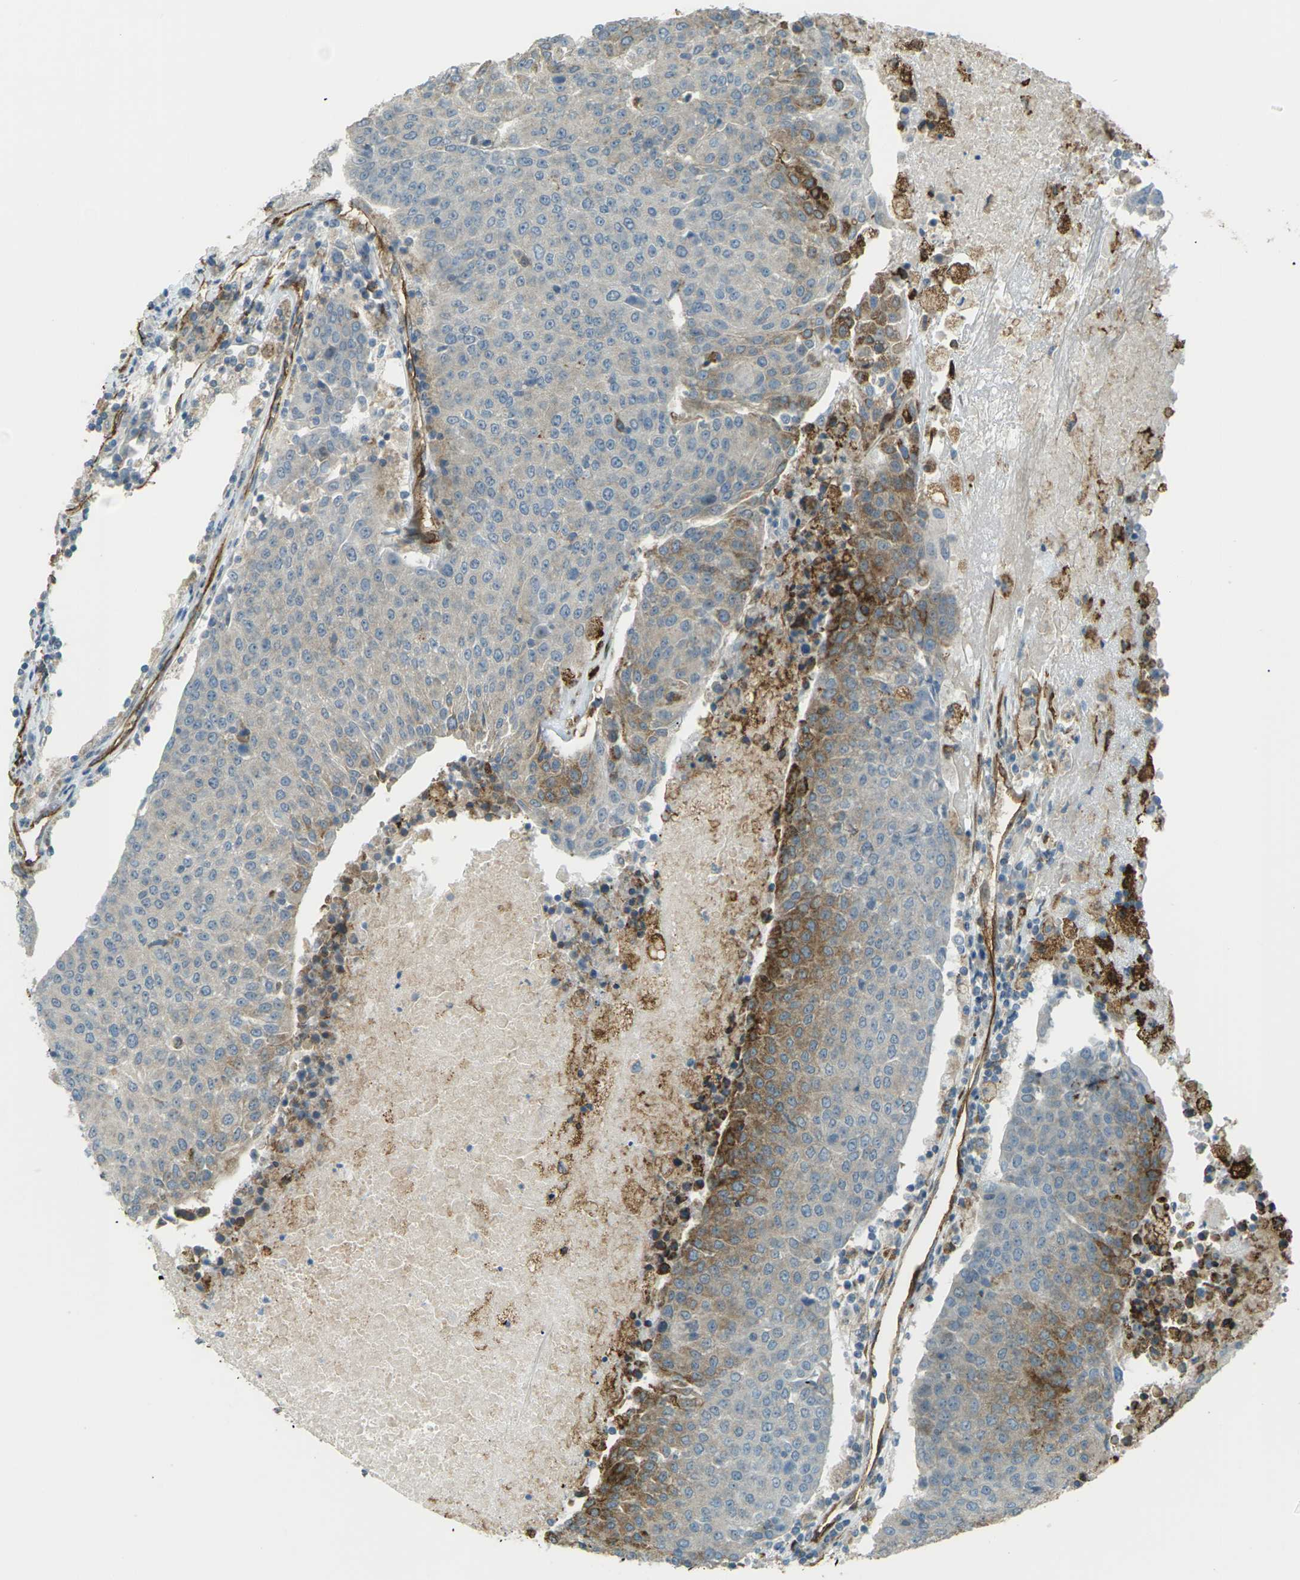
{"staining": {"intensity": "moderate", "quantity": "<25%", "location": "cytoplasmic/membranous"}, "tissue": "urothelial cancer", "cell_type": "Tumor cells", "image_type": "cancer", "snomed": [{"axis": "morphology", "description": "Urothelial carcinoma, High grade"}, {"axis": "topography", "description": "Urinary bladder"}], "caption": "This is an image of immunohistochemistry staining of urothelial cancer, which shows moderate expression in the cytoplasmic/membranous of tumor cells.", "gene": "S1PR1", "patient": {"sex": "female", "age": 85}}